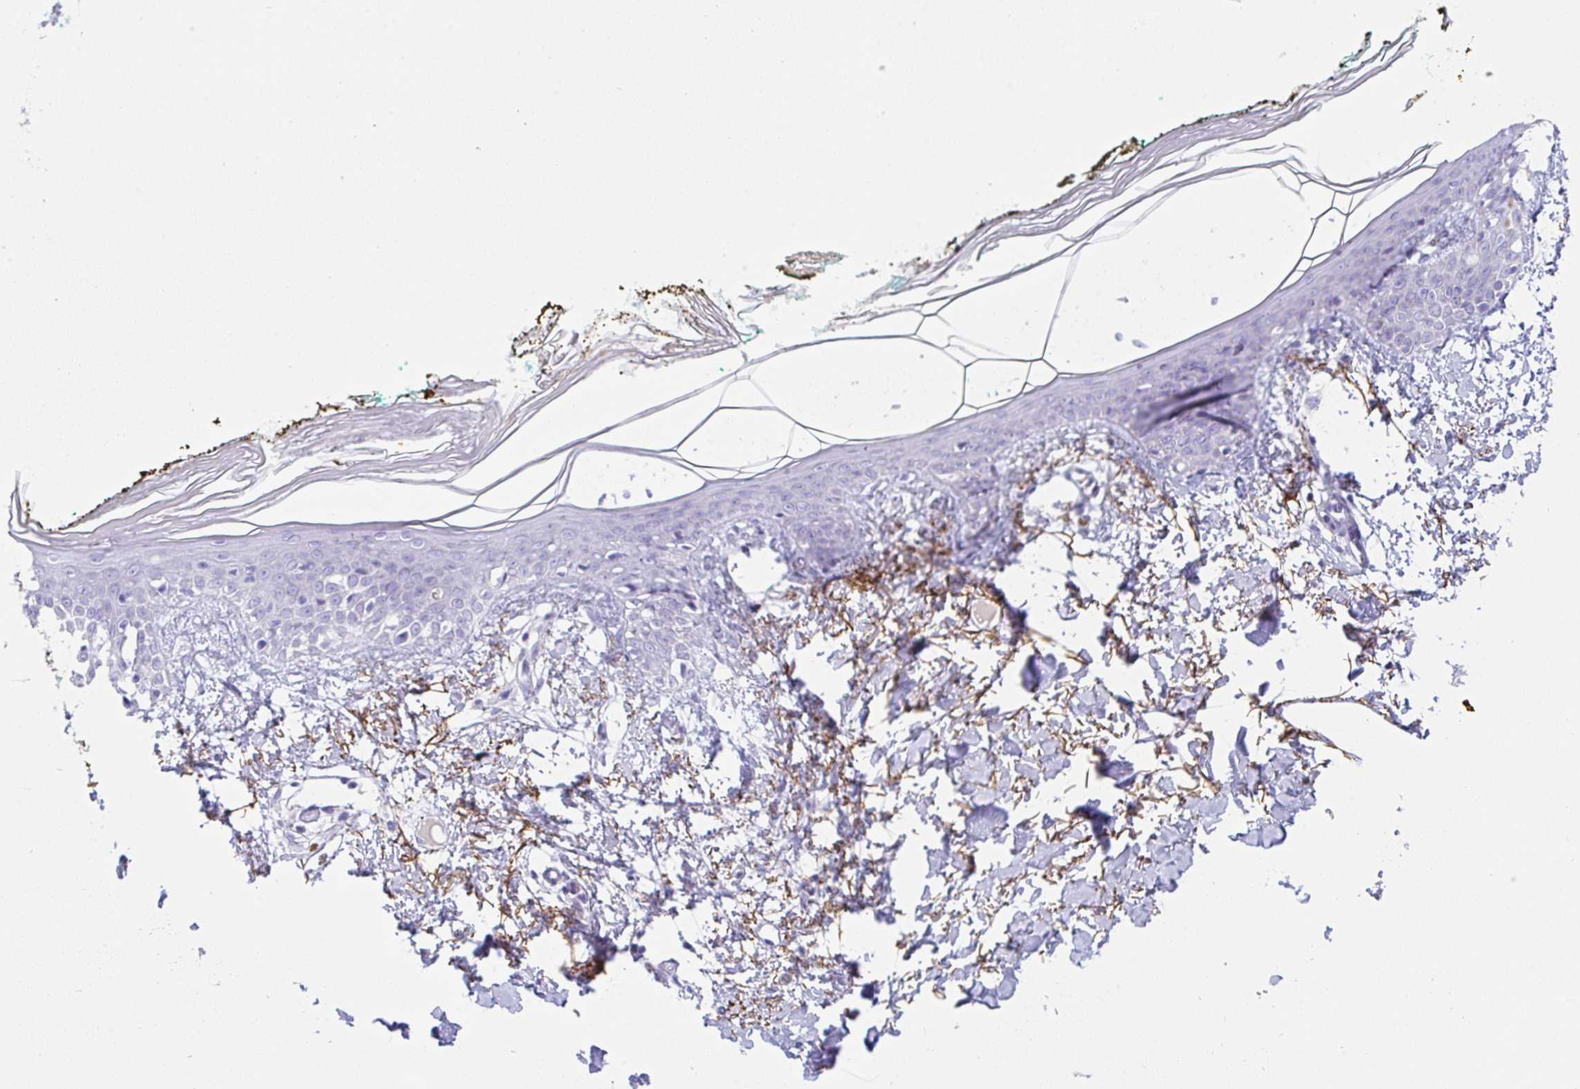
{"staining": {"intensity": "negative", "quantity": "none", "location": "none"}, "tissue": "skin", "cell_type": "Fibroblasts", "image_type": "normal", "snomed": [{"axis": "morphology", "description": "Normal tissue, NOS"}, {"axis": "topography", "description": "Skin"}], "caption": "IHC image of normal human skin stained for a protein (brown), which exhibits no expression in fibroblasts. The staining is performed using DAB brown chromogen with nuclei counter-stained in using hematoxylin.", "gene": "KMT2E", "patient": {"sex": "female", "age": 34}}